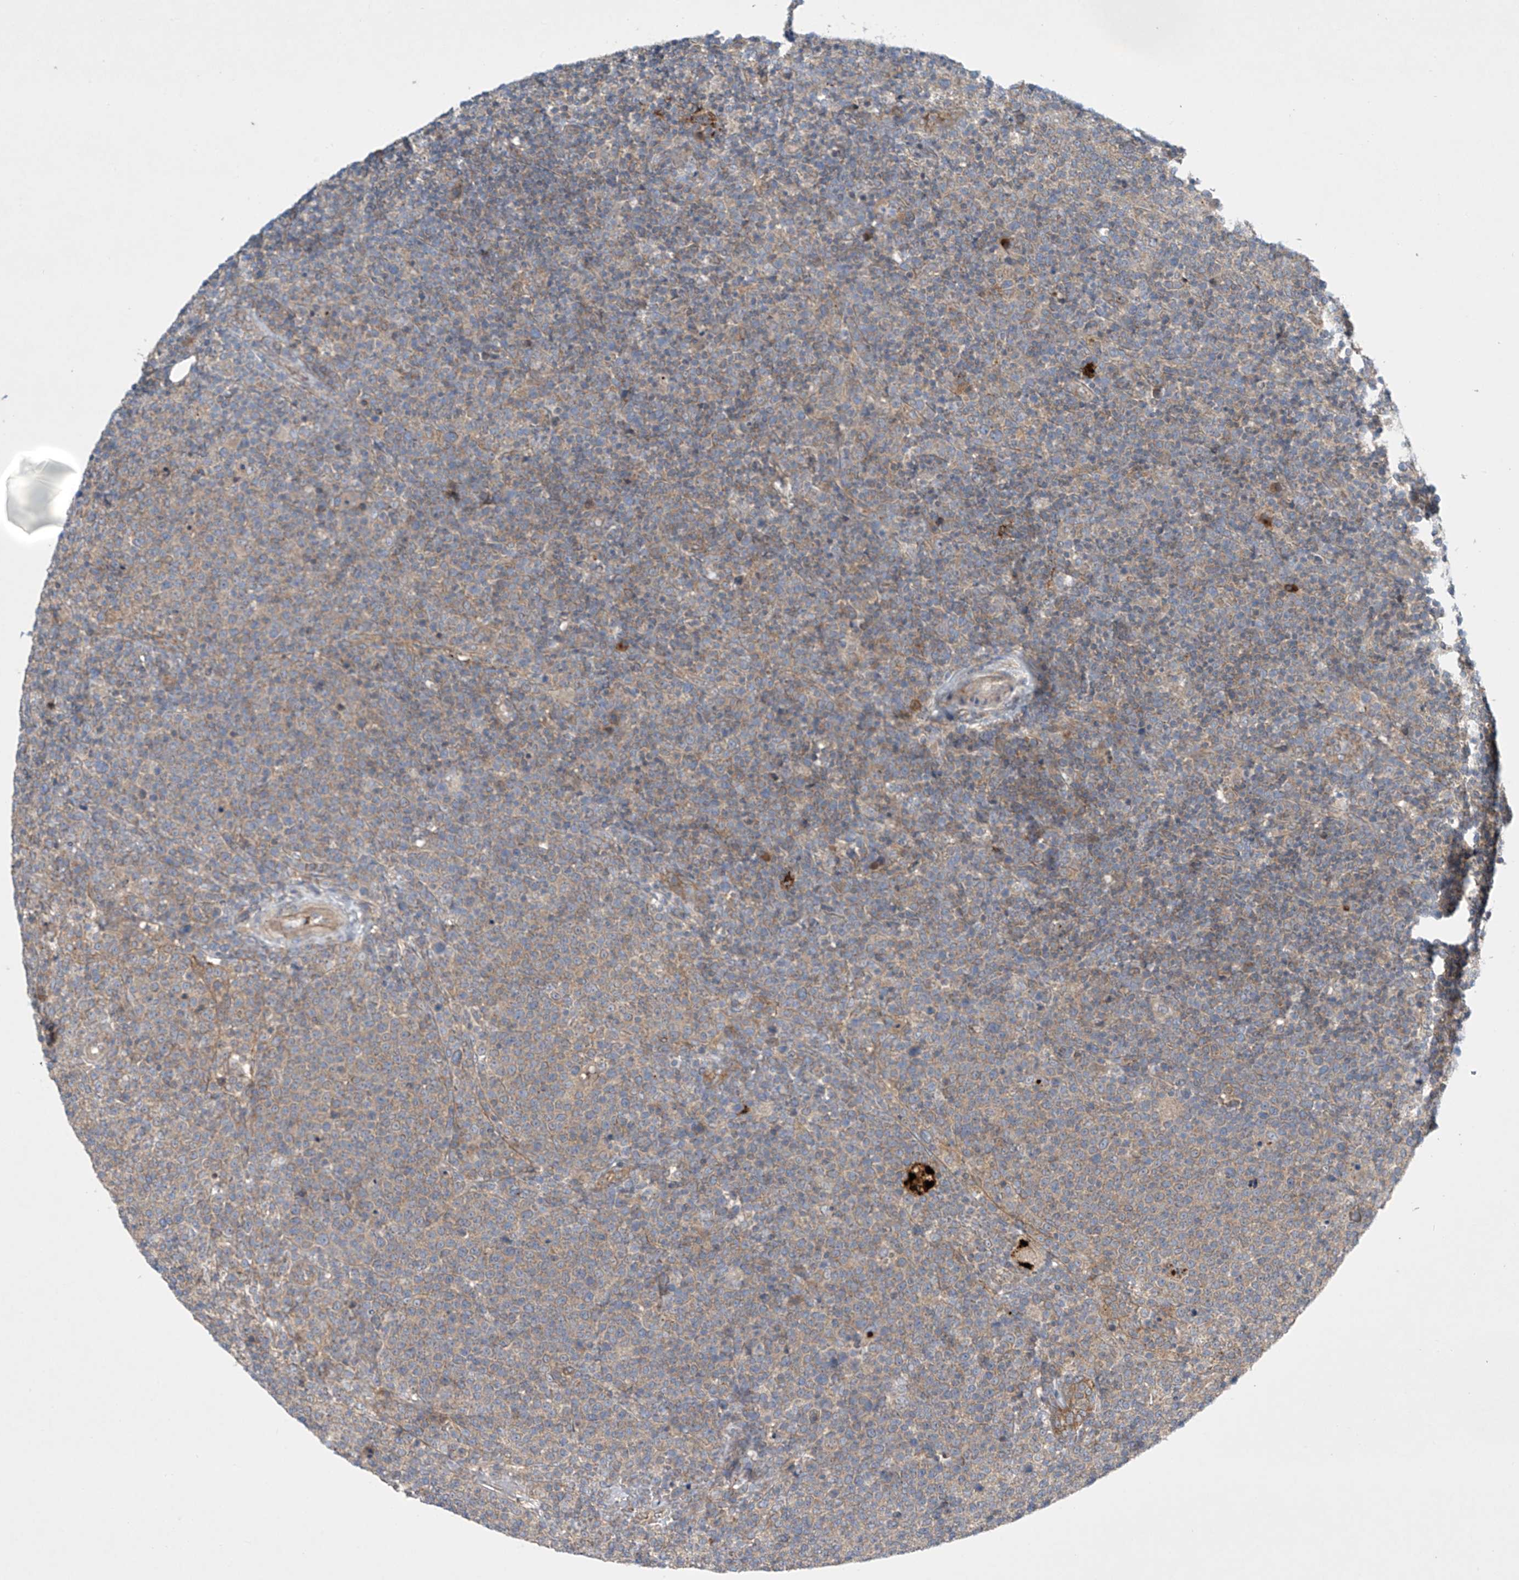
{"staining": {"intensity": "weak", "quantity": "25%-75%", "location": "cytoplasmic/membranous"}, "tissue": "lymphoma", "cell_type": "Tumor cells", "image_type": "cancer", "snomed": [{"axis": "morphology", "description": "Malignant lymphoma, non-Hodgkin's type, High grade"}, {"axis": "topography", "description": "Lymph node"}], "caption": "A high-resolution image shows IHC staining of lymphoma, which shows weak cytoplasmic/membranous staining in about 25%-75% of tumor cells.", "gene": "TJAP1", "patient": {"sex": "male", "age": 61}}